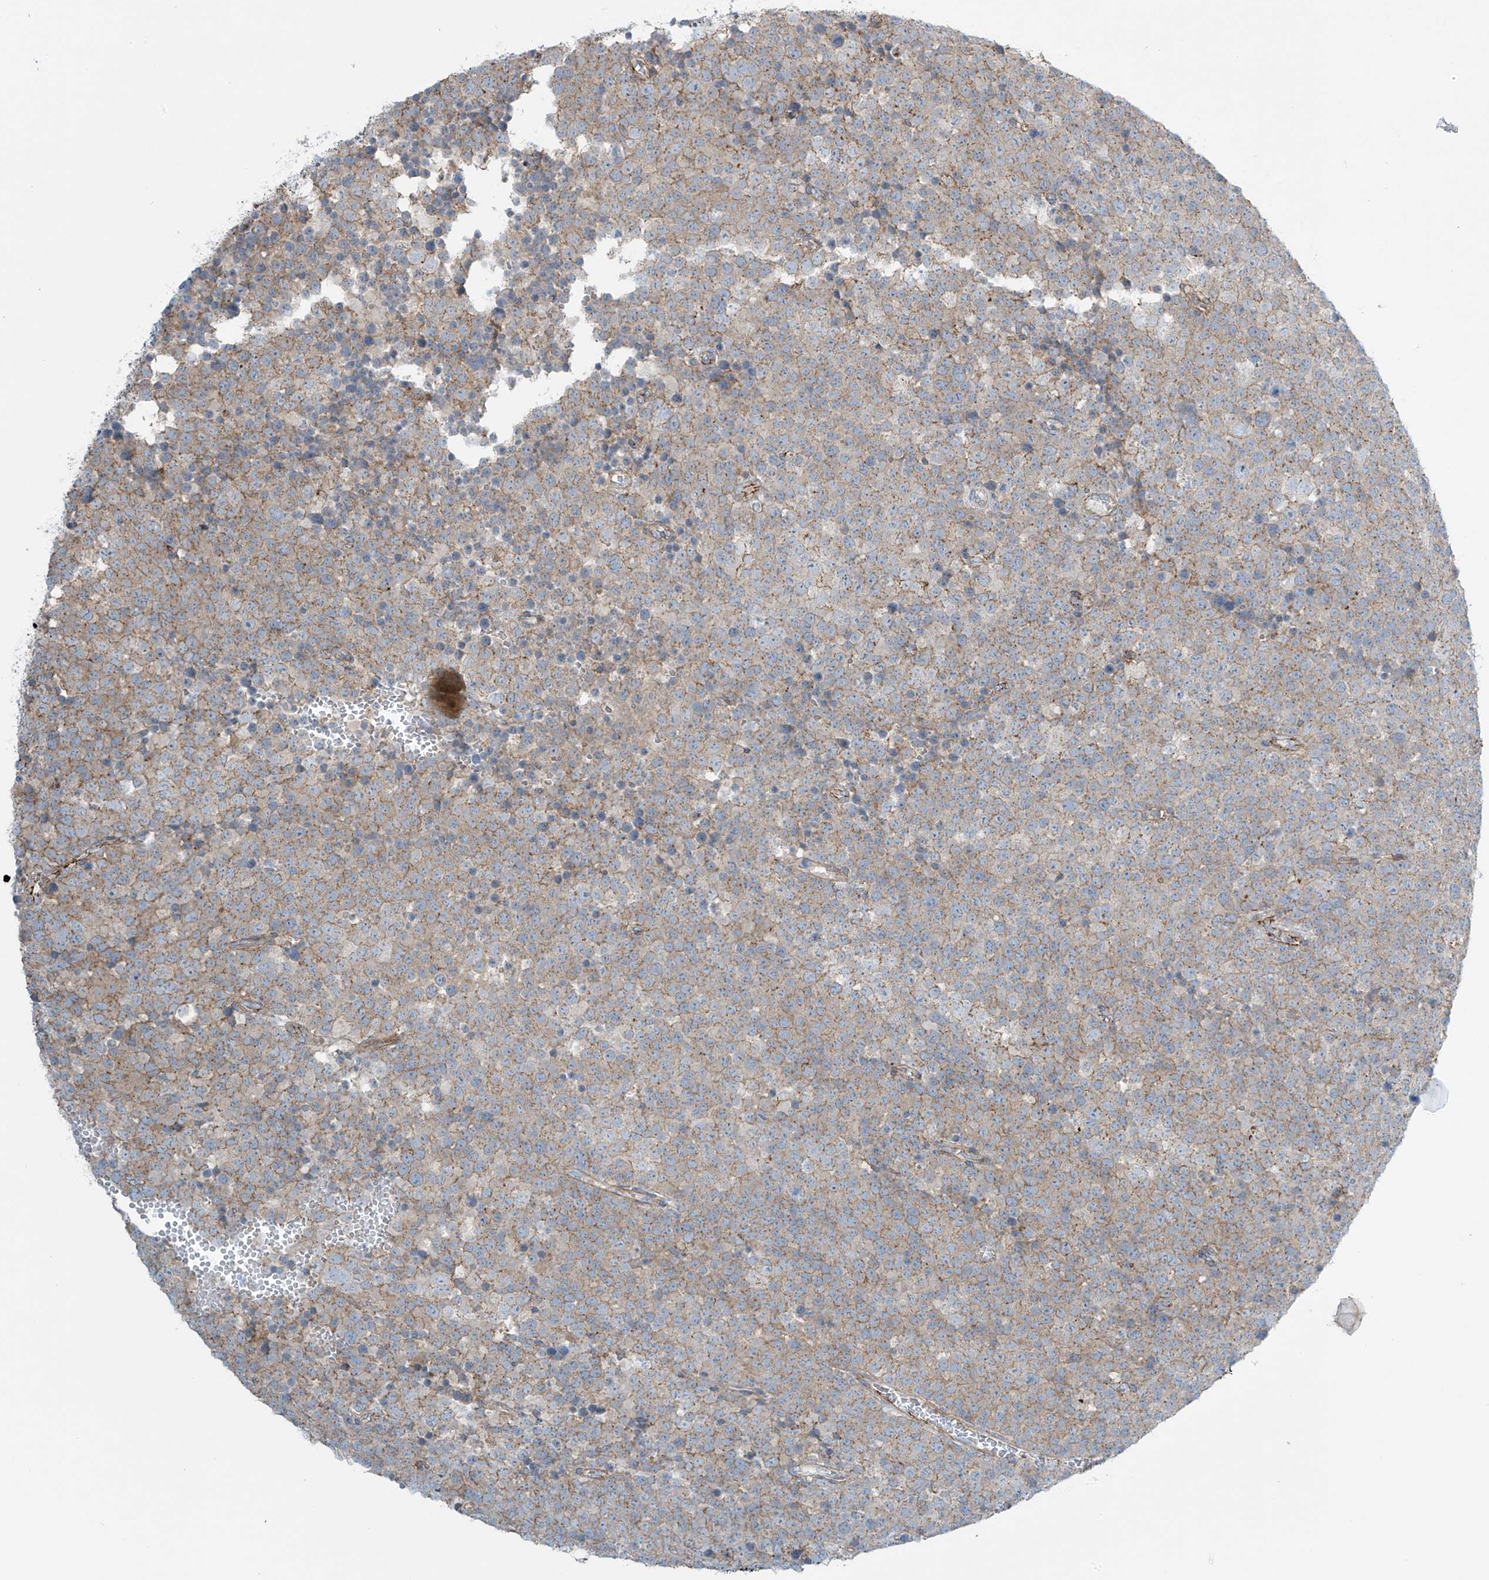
{"staining": {"intensity": "weak", "quantity": ">75%", "location": "cytoplasmic/membranous"}, "tissue": "testis cancer", "cell_type": "Tumor cells", "image_type": "cancer", "snomed": [{"axis": "morphology", "description": "Seminoma, NOS"}, {"axis": "topography", "description": "Testis"}], "caption": "Human testis seminoma stained with a brown dye exhibits weak cytoplasmic/membranous positive expression in about >75% of tumor cells.", "gene": "SLC9A2", "patient": {"sex": "male", "age": 71}}